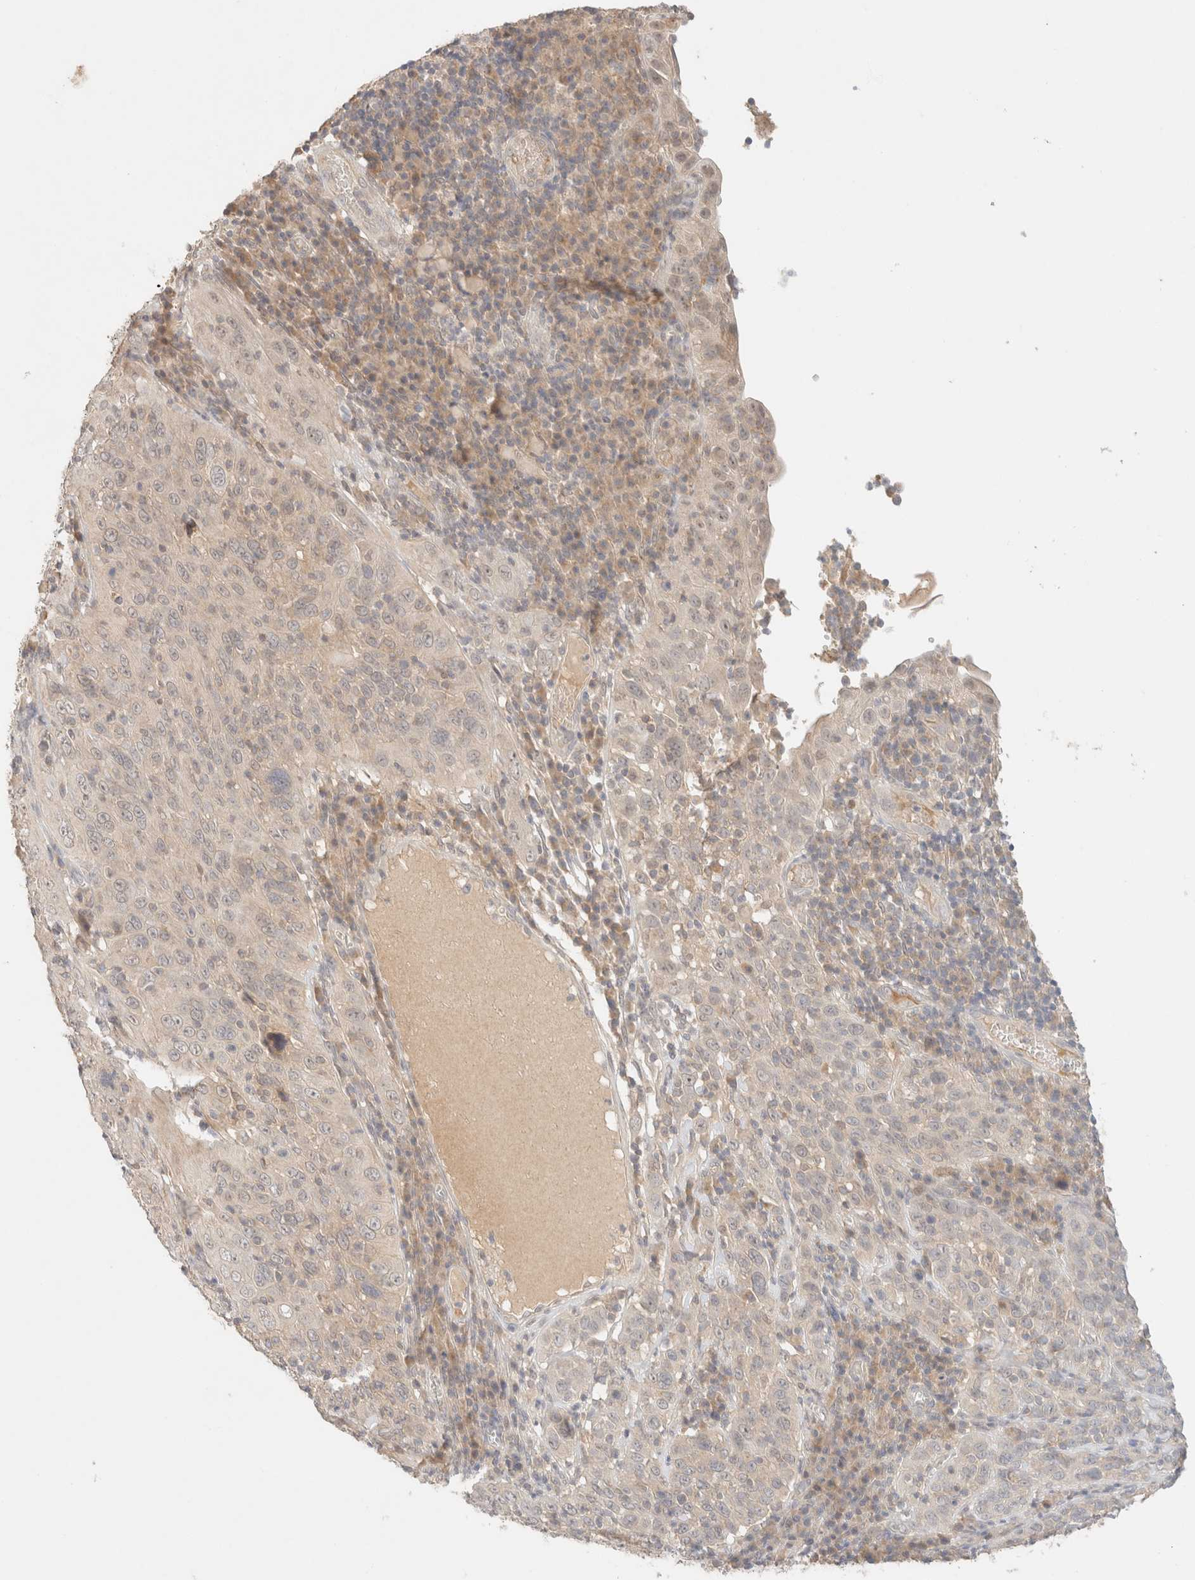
{"staining": {"intensity": "weak", "quantity": ">75%", "location": "cytoplasmic/membranous"}, "tissue": "cervical cancer", "cell_type": "Tumor cells", "image_type": "cancer", "snomed": [{"axis": "morphology", "description": "Squamous cell carcinoma, NOS"}, {"axis": "topography", "description": "Cervix"}], "caption": "Immunohistochemical staining of human cervical cancer shows low levels of weak cytoplasmic/membranous protein positivity in about >75% of tumor cells. Immunohistochemistry stains the protein in brown and the nuclei are stained blue.", "gene": "SARM1", "patient": {"sex": "female", "age": 46}}